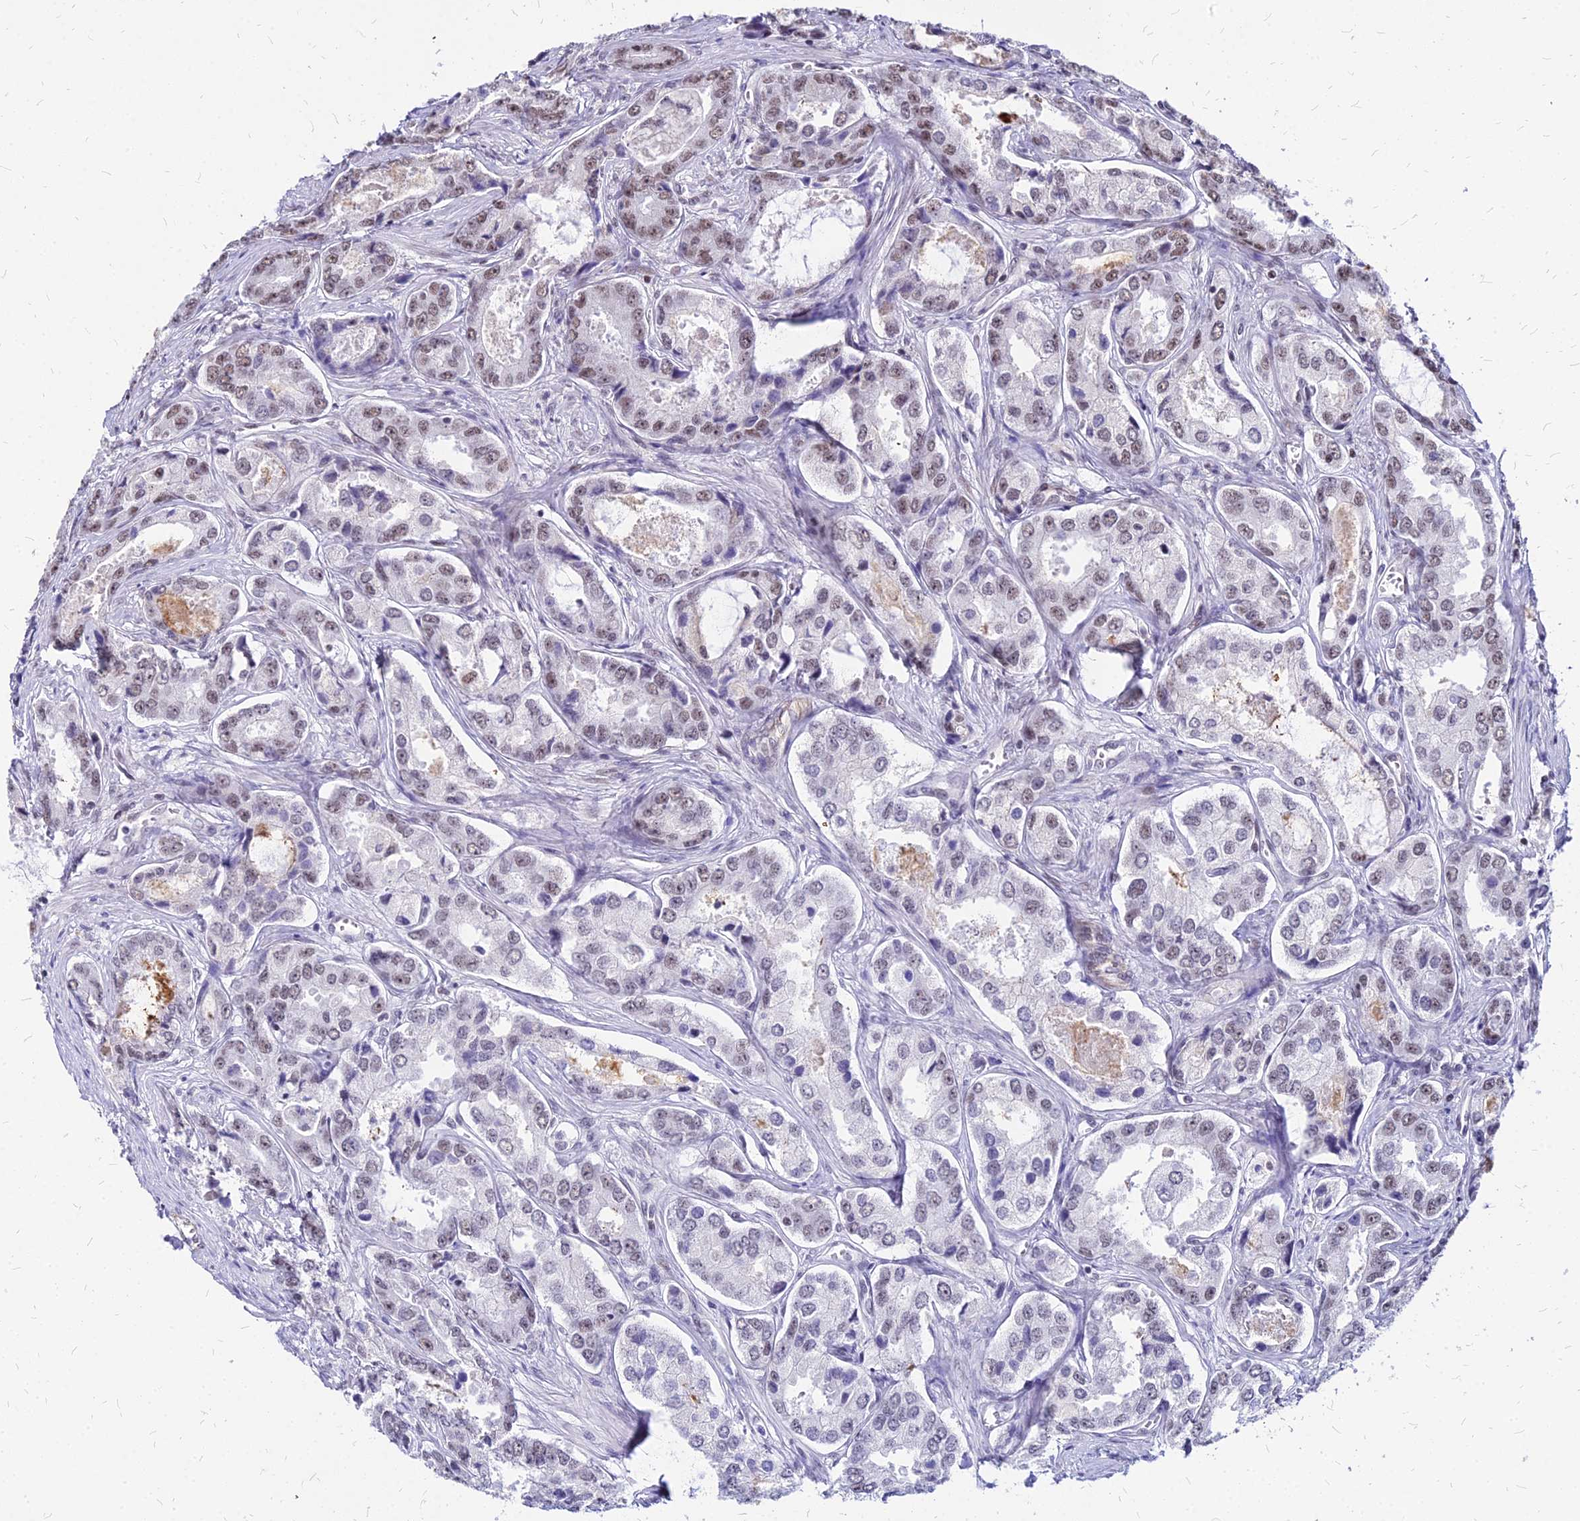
{"staining": {"intensity": "moderate", "quantity": "25%-75%", "location": "nuclear"}, "tissue": "prostate cancer", "cell_type": "Tumor cells", "image_type": "cancer", "snomed": [{"axis": "morphology", "description": "Adenocarcinoma, Low grade"}, {"axis": "topography", "description": "Prostate"}], "caption": "The photomicrograph displays staining of prostate adenocarcinoma (low-grade), revealing moderate nuclear protein staining (brown color) within tumor cells. The staining is performed using DAB brown chromogen to label protein expression. The nuclei are counter-stained blue using hematoxylin.", "gene": "FDX2", "patient": {"sex": "male", "age": 68}}